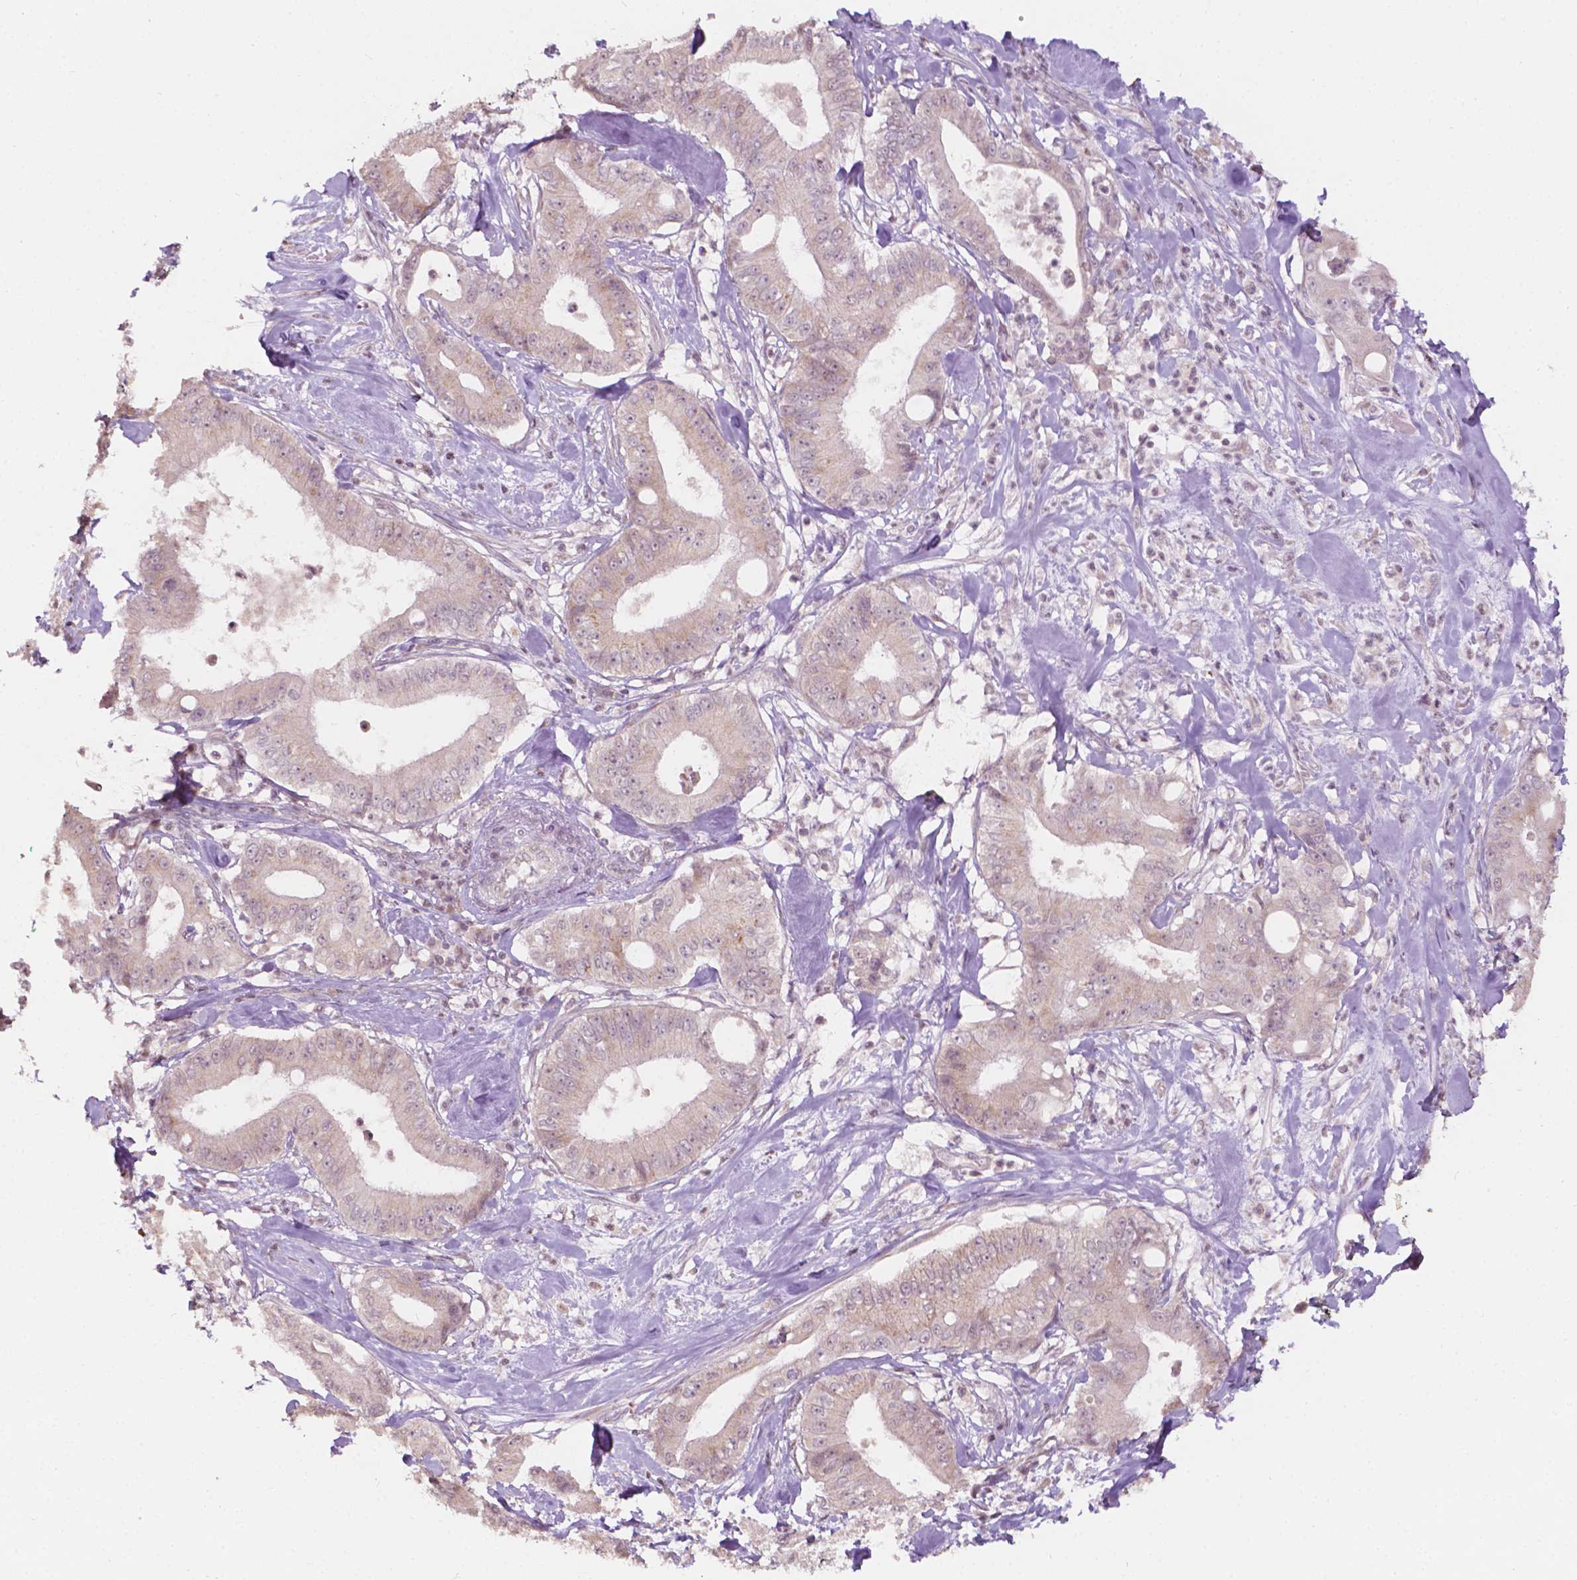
{"staining": {"intensity": "negative", "quantity": "none", "location": "none"}, "tissue": "pancreatic cancer", "cell_type": "Tumor cells", "image_type": "cancer", "snomed": [{"axis": "morphology", "description": "Adenocarcinoma, NOS"}, {"axis": "topography", "description": "Pancreas"}], "caption": "Human pancreatic adenocarcinoma stained for a protein using immunohistochemistry (IHC) reveals no expression in tumor cells.", "gene": "NOS1AP", "patient": {"sex": "male", "age": 71}}